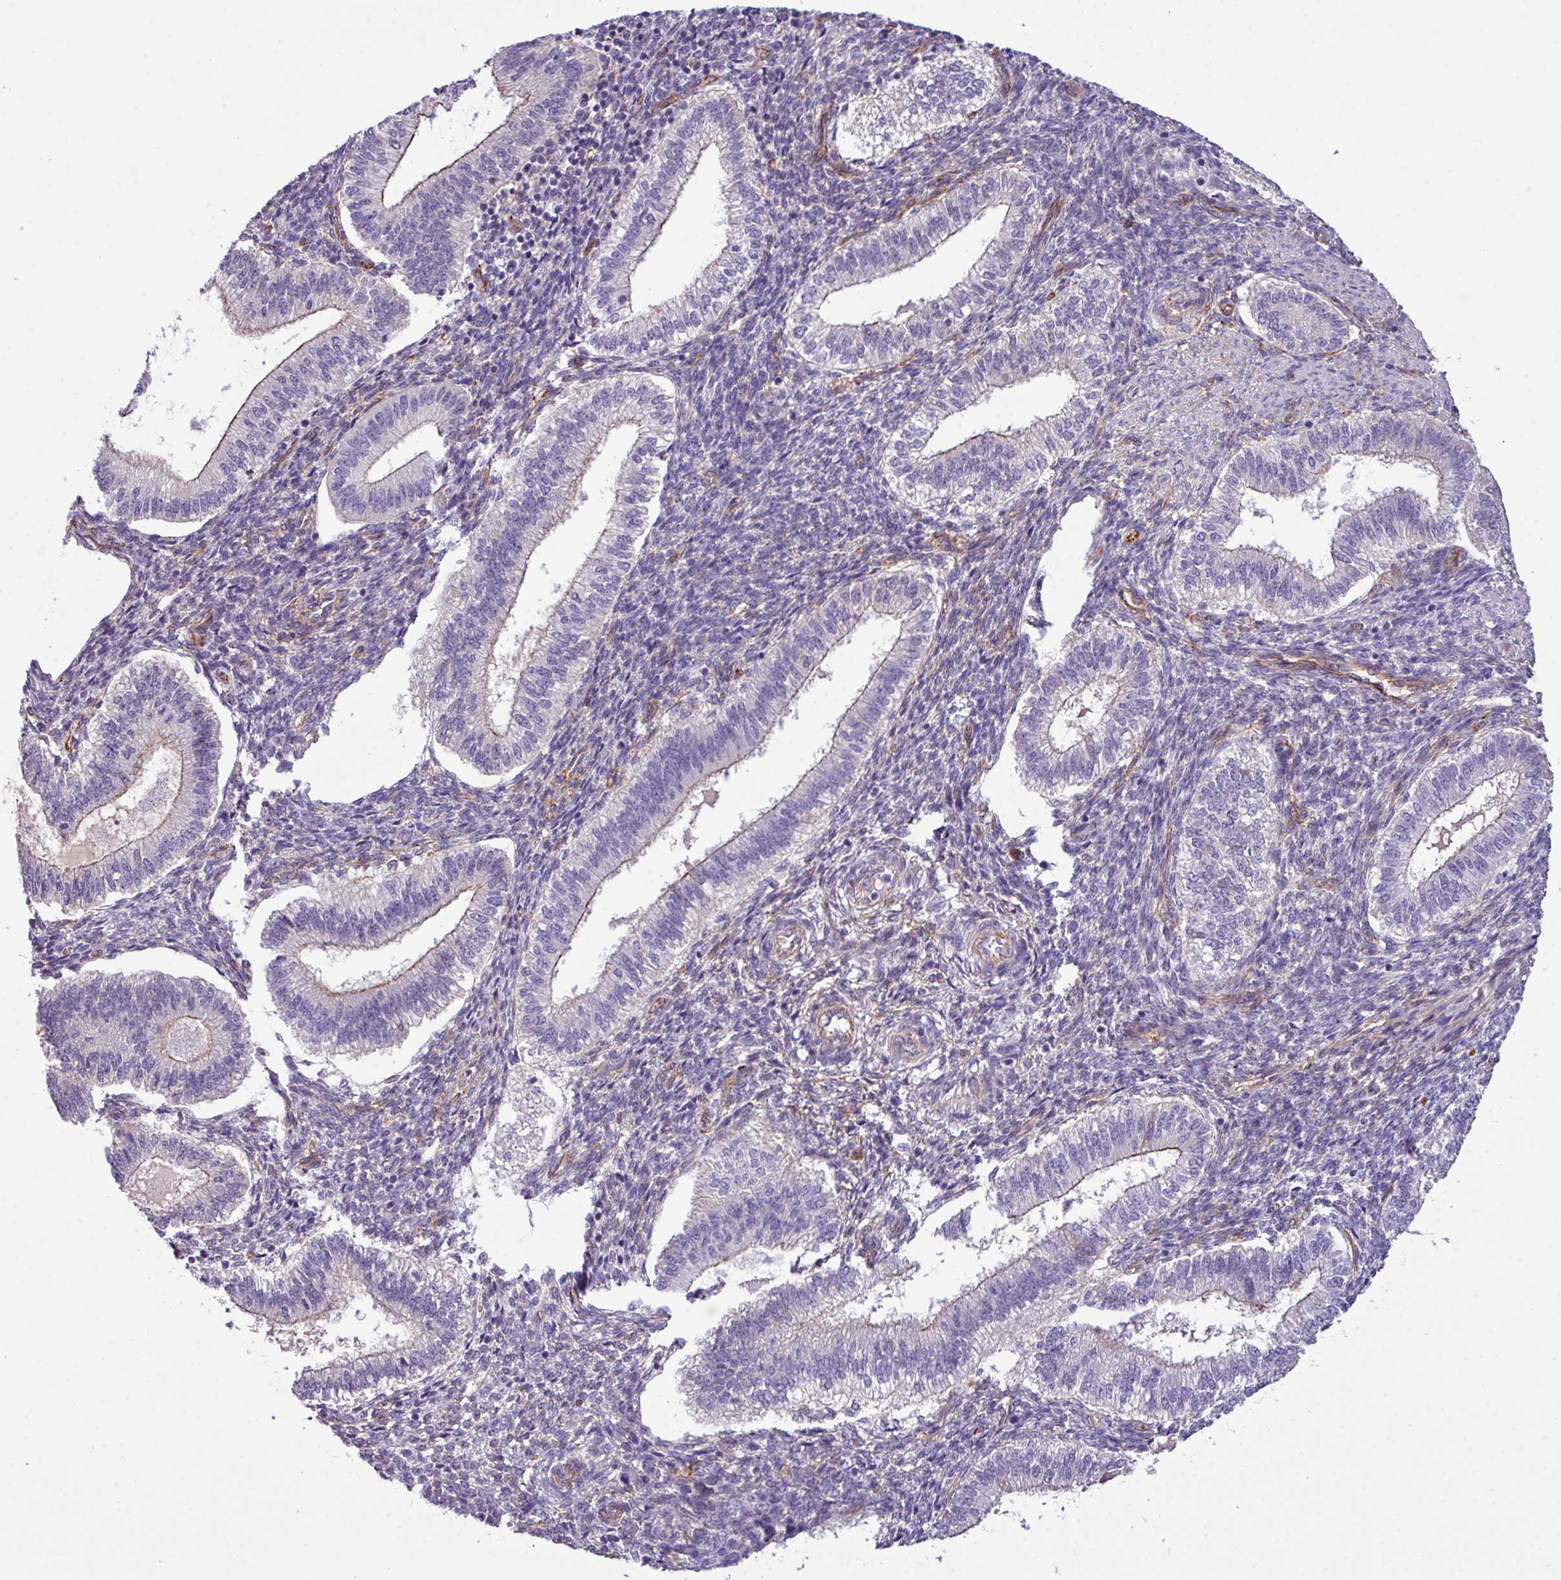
{"staining": {"intensity": "weak", "quantity": "25%-75%", "location": "cytoplasmic/membranous"}, "tissue": "endometrium", "cell_type": "Cells in endometrial stroma", "image_type": "normal", "snomed": [{"axis": "morphology", "description": "Normal tissue, NOS"}, {"axis": "topography", "description": "Endometrium"}], "caption": "Protein expression analysis of unremarkable human endometrium reveals weak cytoplasmic/membranous positivity in approximately 25%-75% of cells in endometrial stroma.", "gene": "PARD6A", "patient": {"sex": "female", "age": 25}}